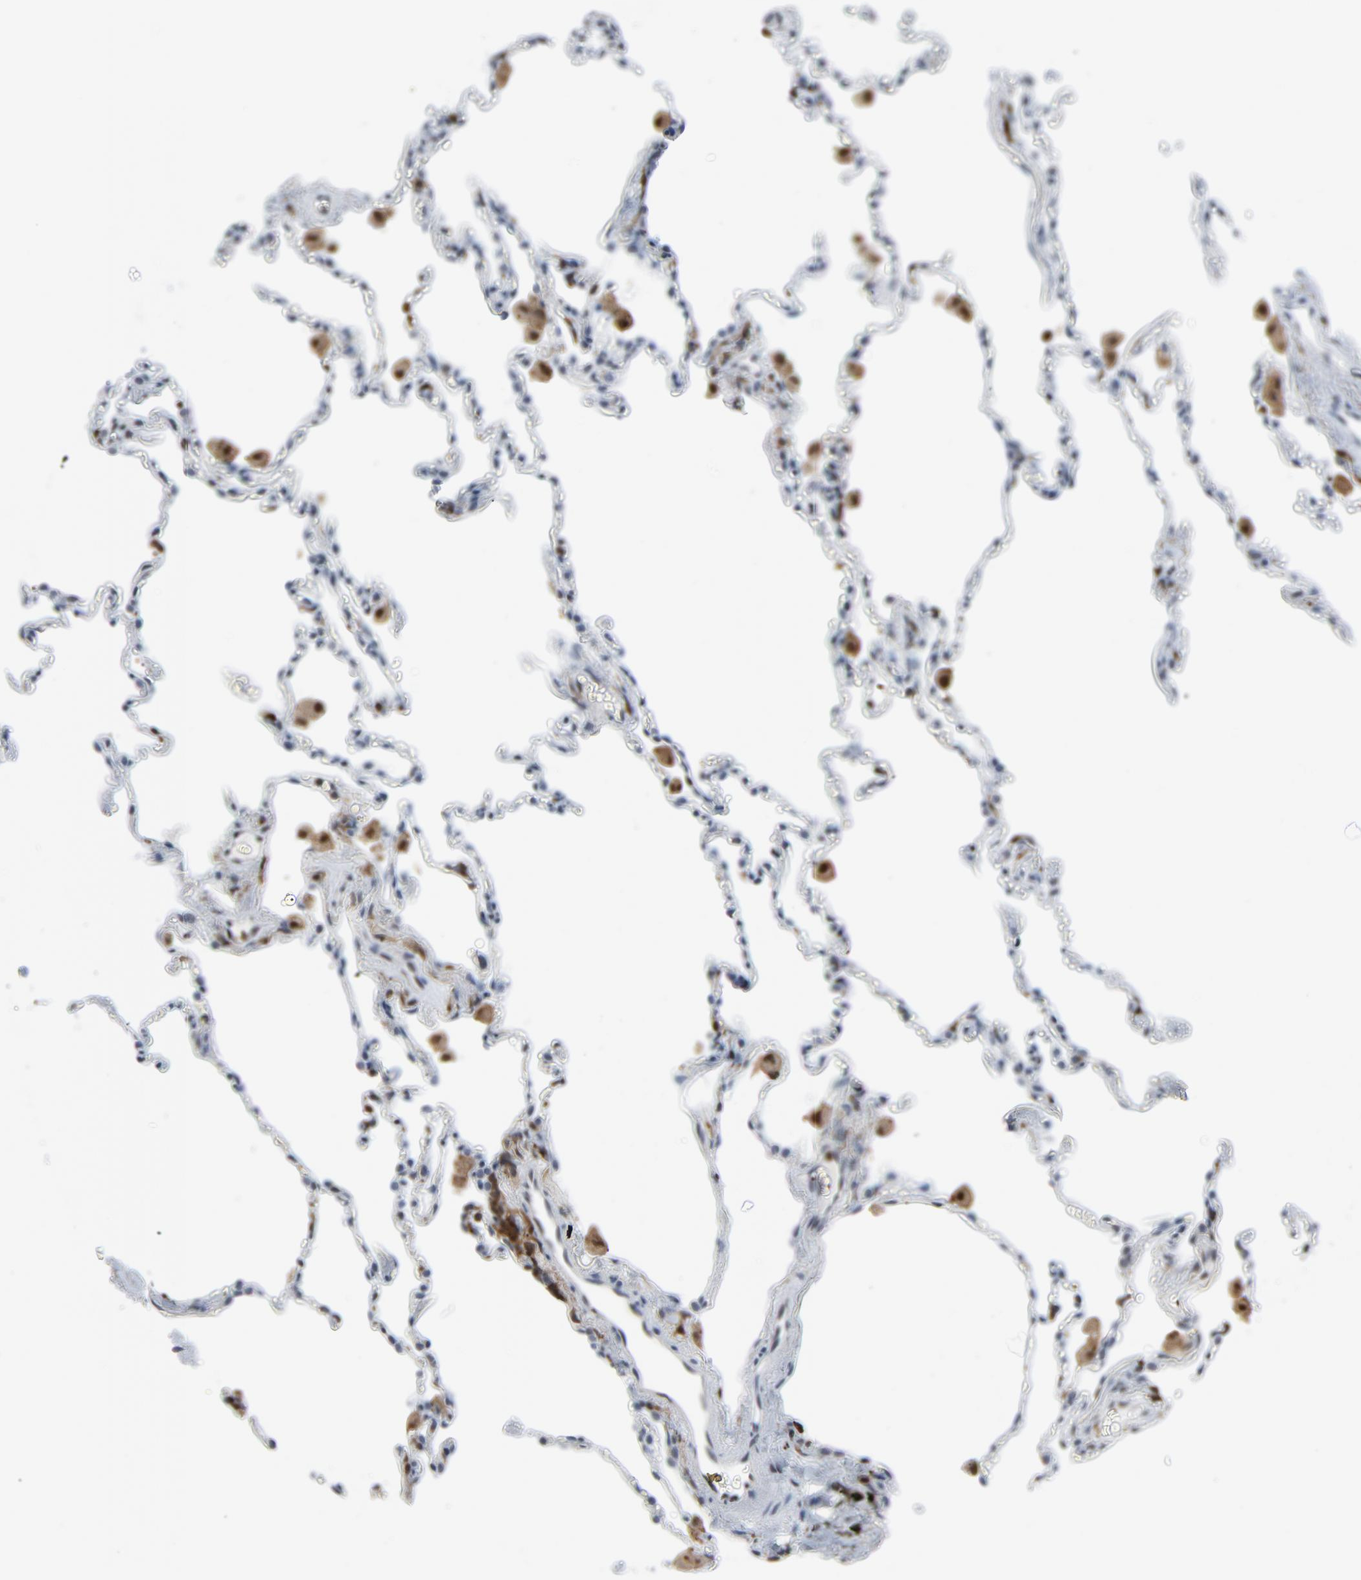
{"staining": {"intensity": "negative", "quantity": "none", "location": "none"}, "tissue": "lung", "cell_type": "Alveolar cells", "image_type": "normal", "snomed": [{"axis": "morphology", "description": "Normal tissue, NOS"}, {"axis": "morphology", "description": "Soft tissue tumor metastatic"}, {"axis": "topography", "description": "Lung"}], "caption": "The photomicrograph displays no significant positivity in alveolar cells of lung.", "gene": "STAT5A", "patient": {"sex": "male", "age": 59}}